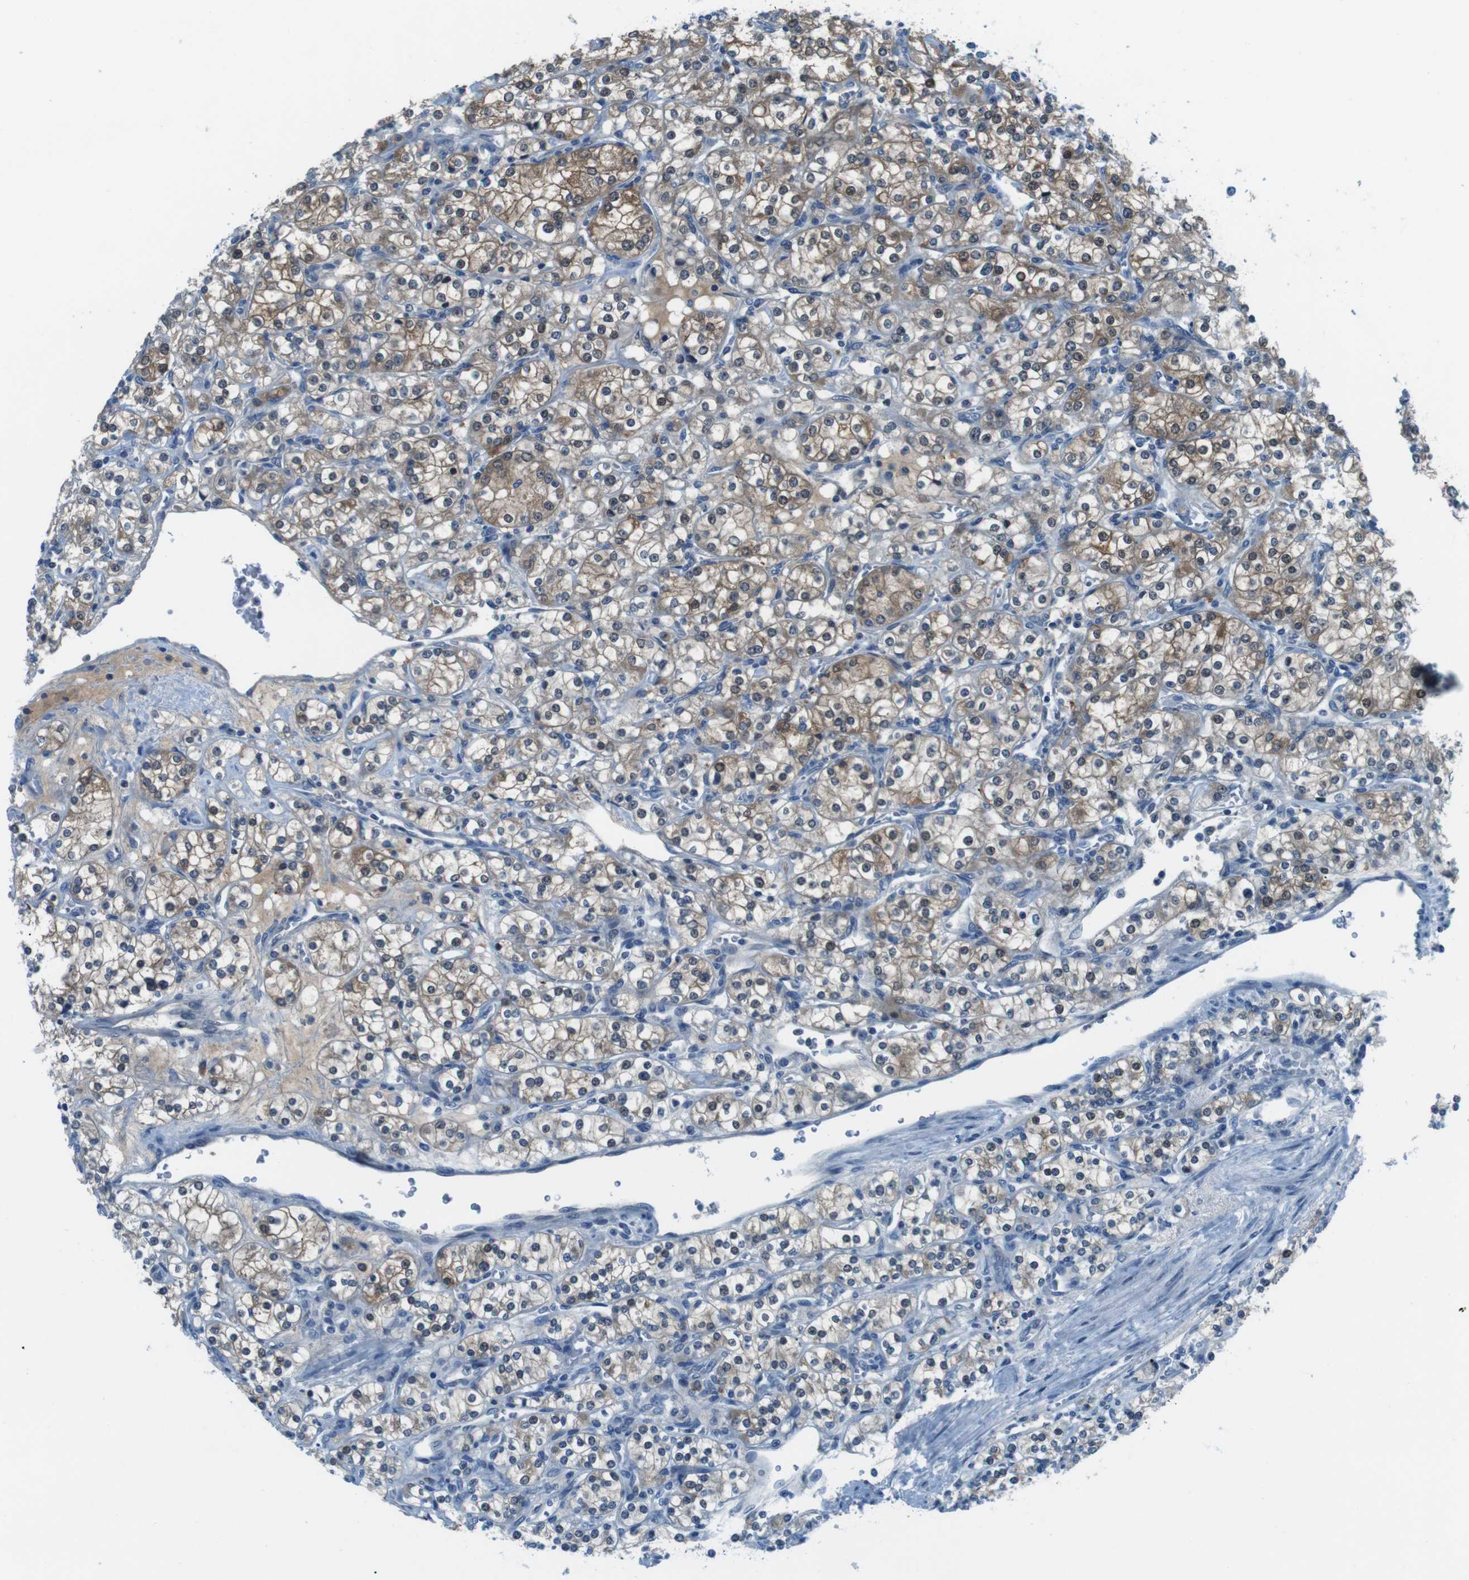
{"staining": {"intensity": "moderate", "quantity": ">75%", "location": "cytoplasmic/membranous,nuclear"}, "tissue": "renal cancer", "cell_type": "Tumor cells", "image_type": "cancer", "snomed": [{"axis": "morphology", "description": "Adenocarcinoma, NOS"}, {"axis": "topography", "description": "Kidney"}], "caption": "Renal adenocarcinoma tissue displays moderate cytoplasmic/membranous and nuclear positivity in approximately >75% of tumor cells The staining was performed using DAB (3,3'-diaminobenzidine) to visualize the protein expression in brown, while the nuclei were stained in blue with hematoxylin (Magnification: 20x).", "gene": "NANOS2", "patient": {"sex": "male", "age": 77}}